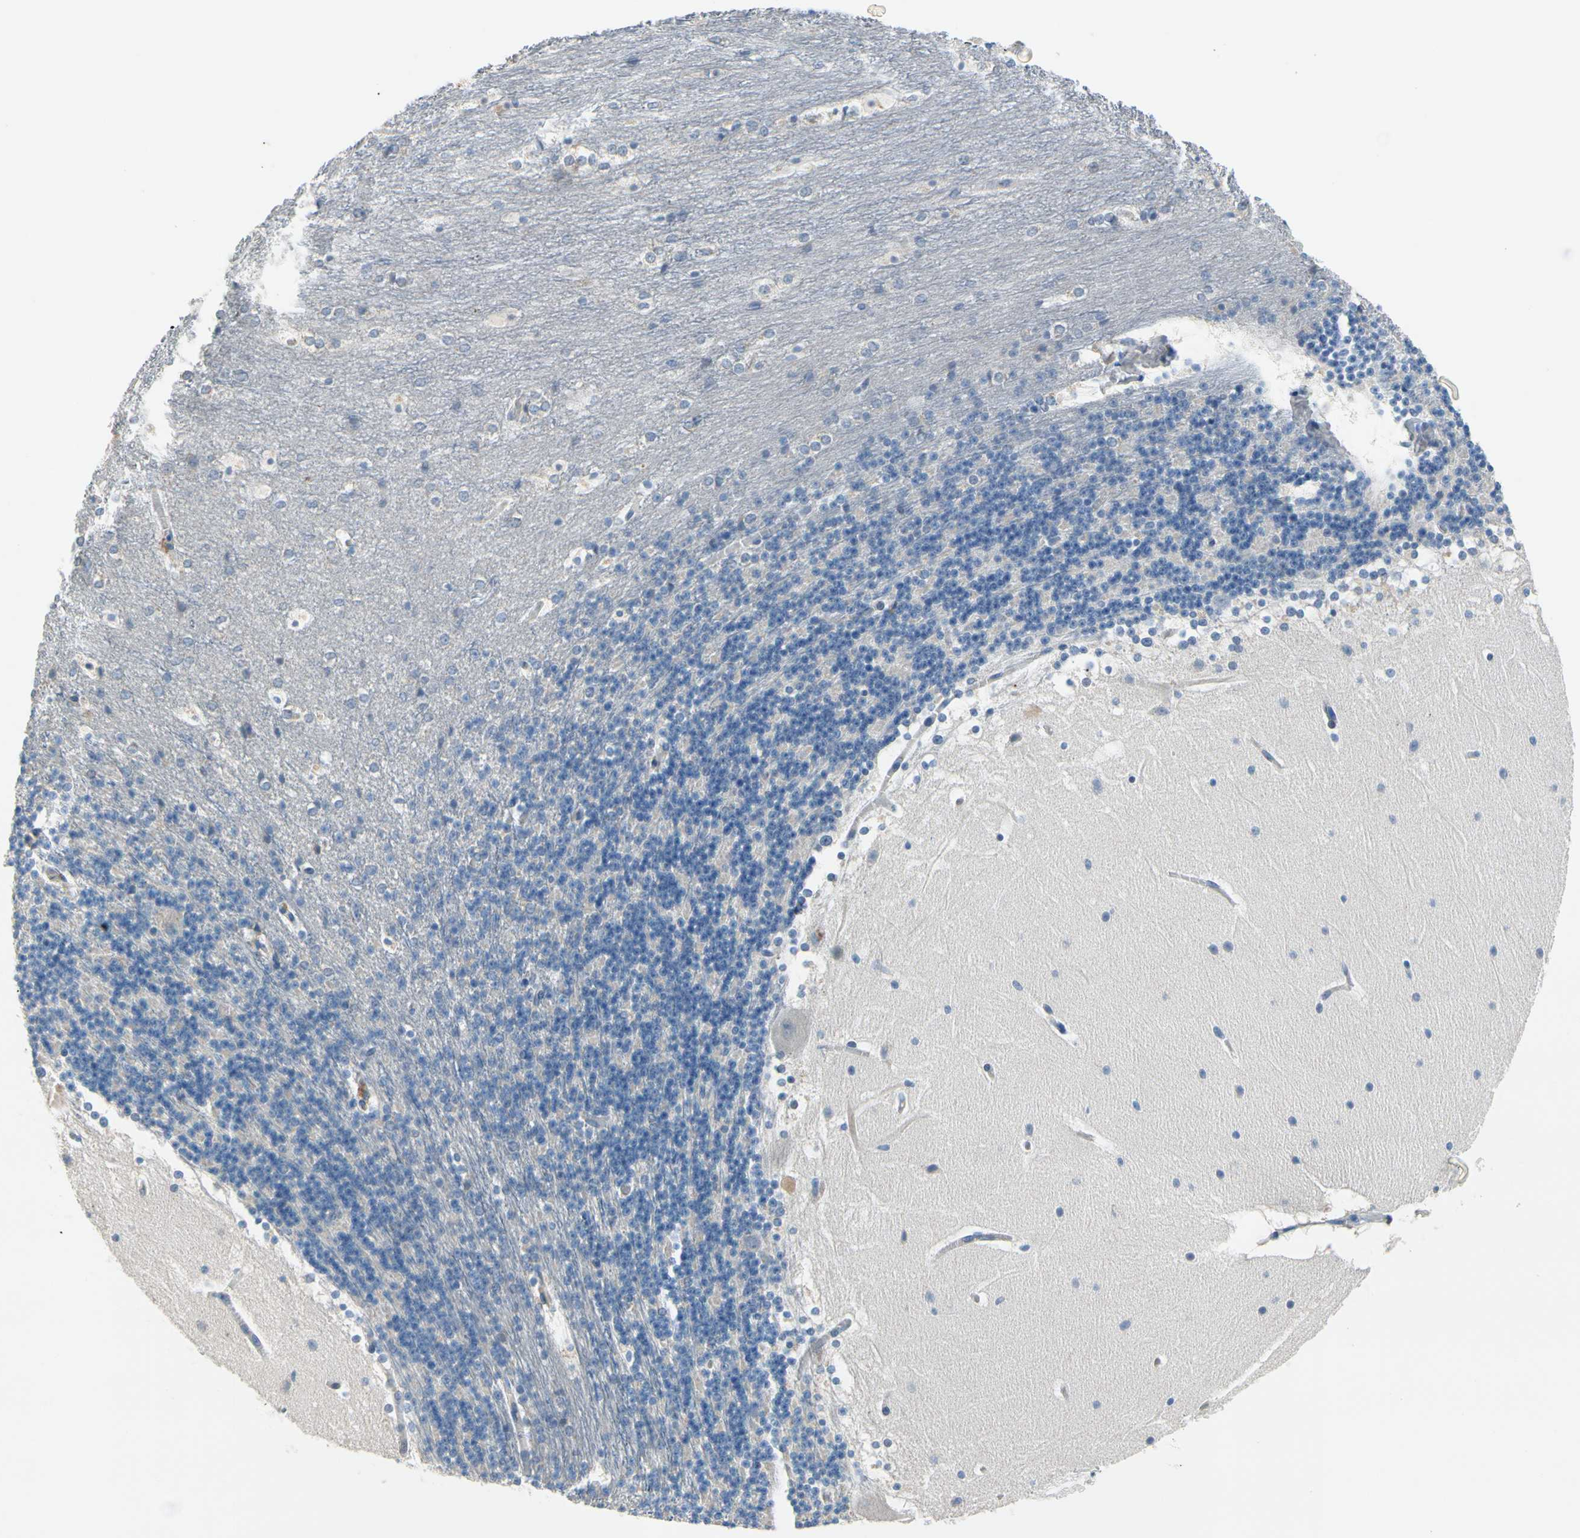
{"staining": {"intensity": "negative", "quantity": "none", "location": "none"}, "tissue": "cerebellum", "cell_type": "Cells in granular layer", "image_type": "normal", "snomed": [{"axis": "morphology", "description": "Normal tissue, NOS"}, {"axis": "topography", "description": "Cerebellum"}], "caption": "The micrograph shows no staining of cells in granular layer in benign cerebellum.", "gene": "CKAP2", "patient": {"sex": "female", "age": 19}}